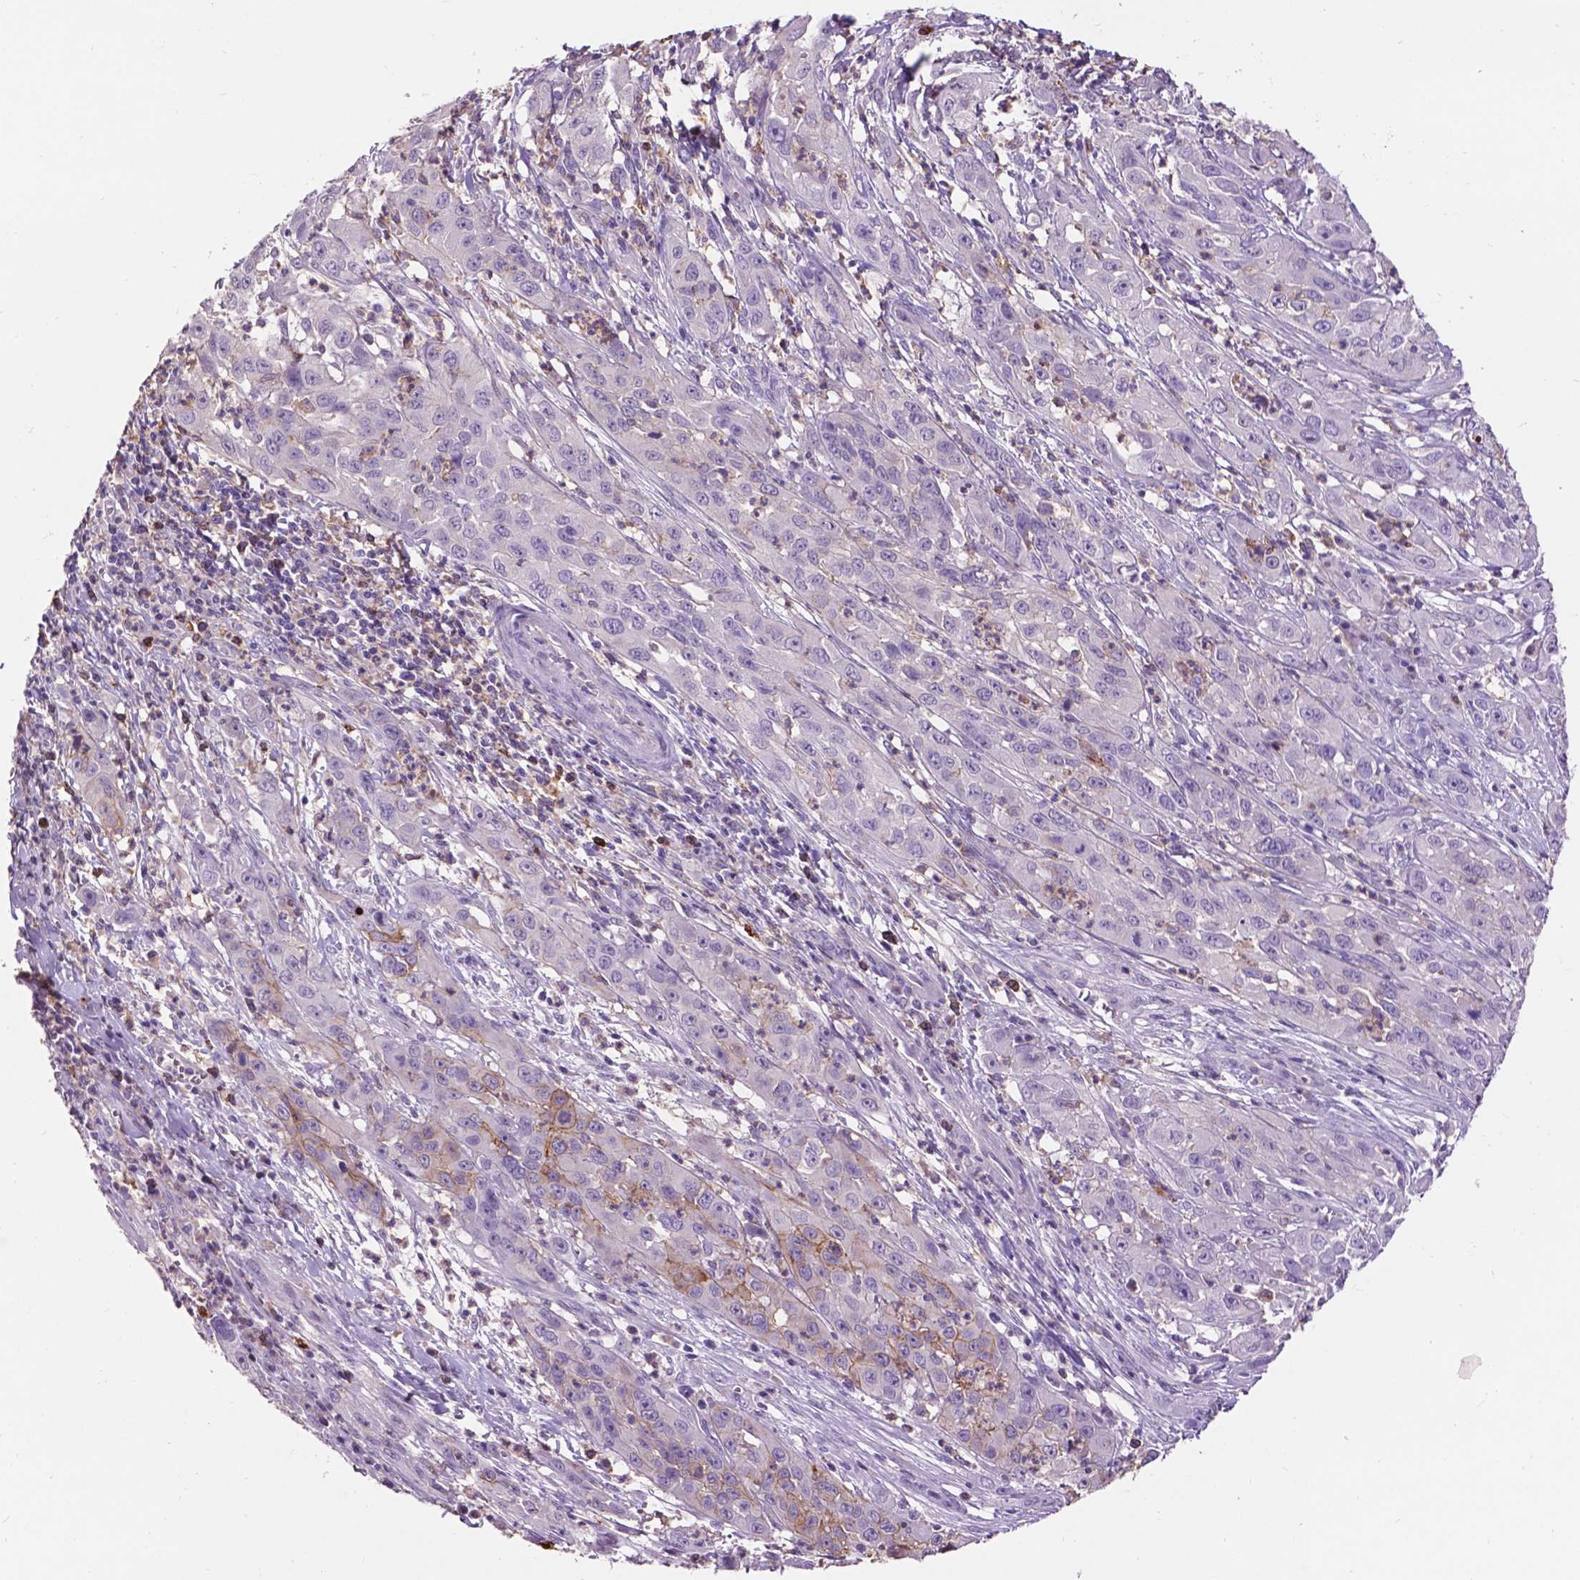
{"staining": {"intensity": "weak", "quantity": "<25%", "location": "cytoplasmic/membranous"}, "tissue": "cervical cancer", "cell_type": "Tumor cells", "image_type": "cancer", "snomed": [{"axis": "morphology", "description": "Squamous cell carcinoma, NOS"}, {"axis": "topography", "description": "Cervix"}], "caption": "IHC photomicrograph of human cervical squamous cell carcinoma stained for a protein (brown), which reveals no positivity in tumor cells.", "gene": "PLSCR1", "patient": {"sex": "female", "age": 32}}